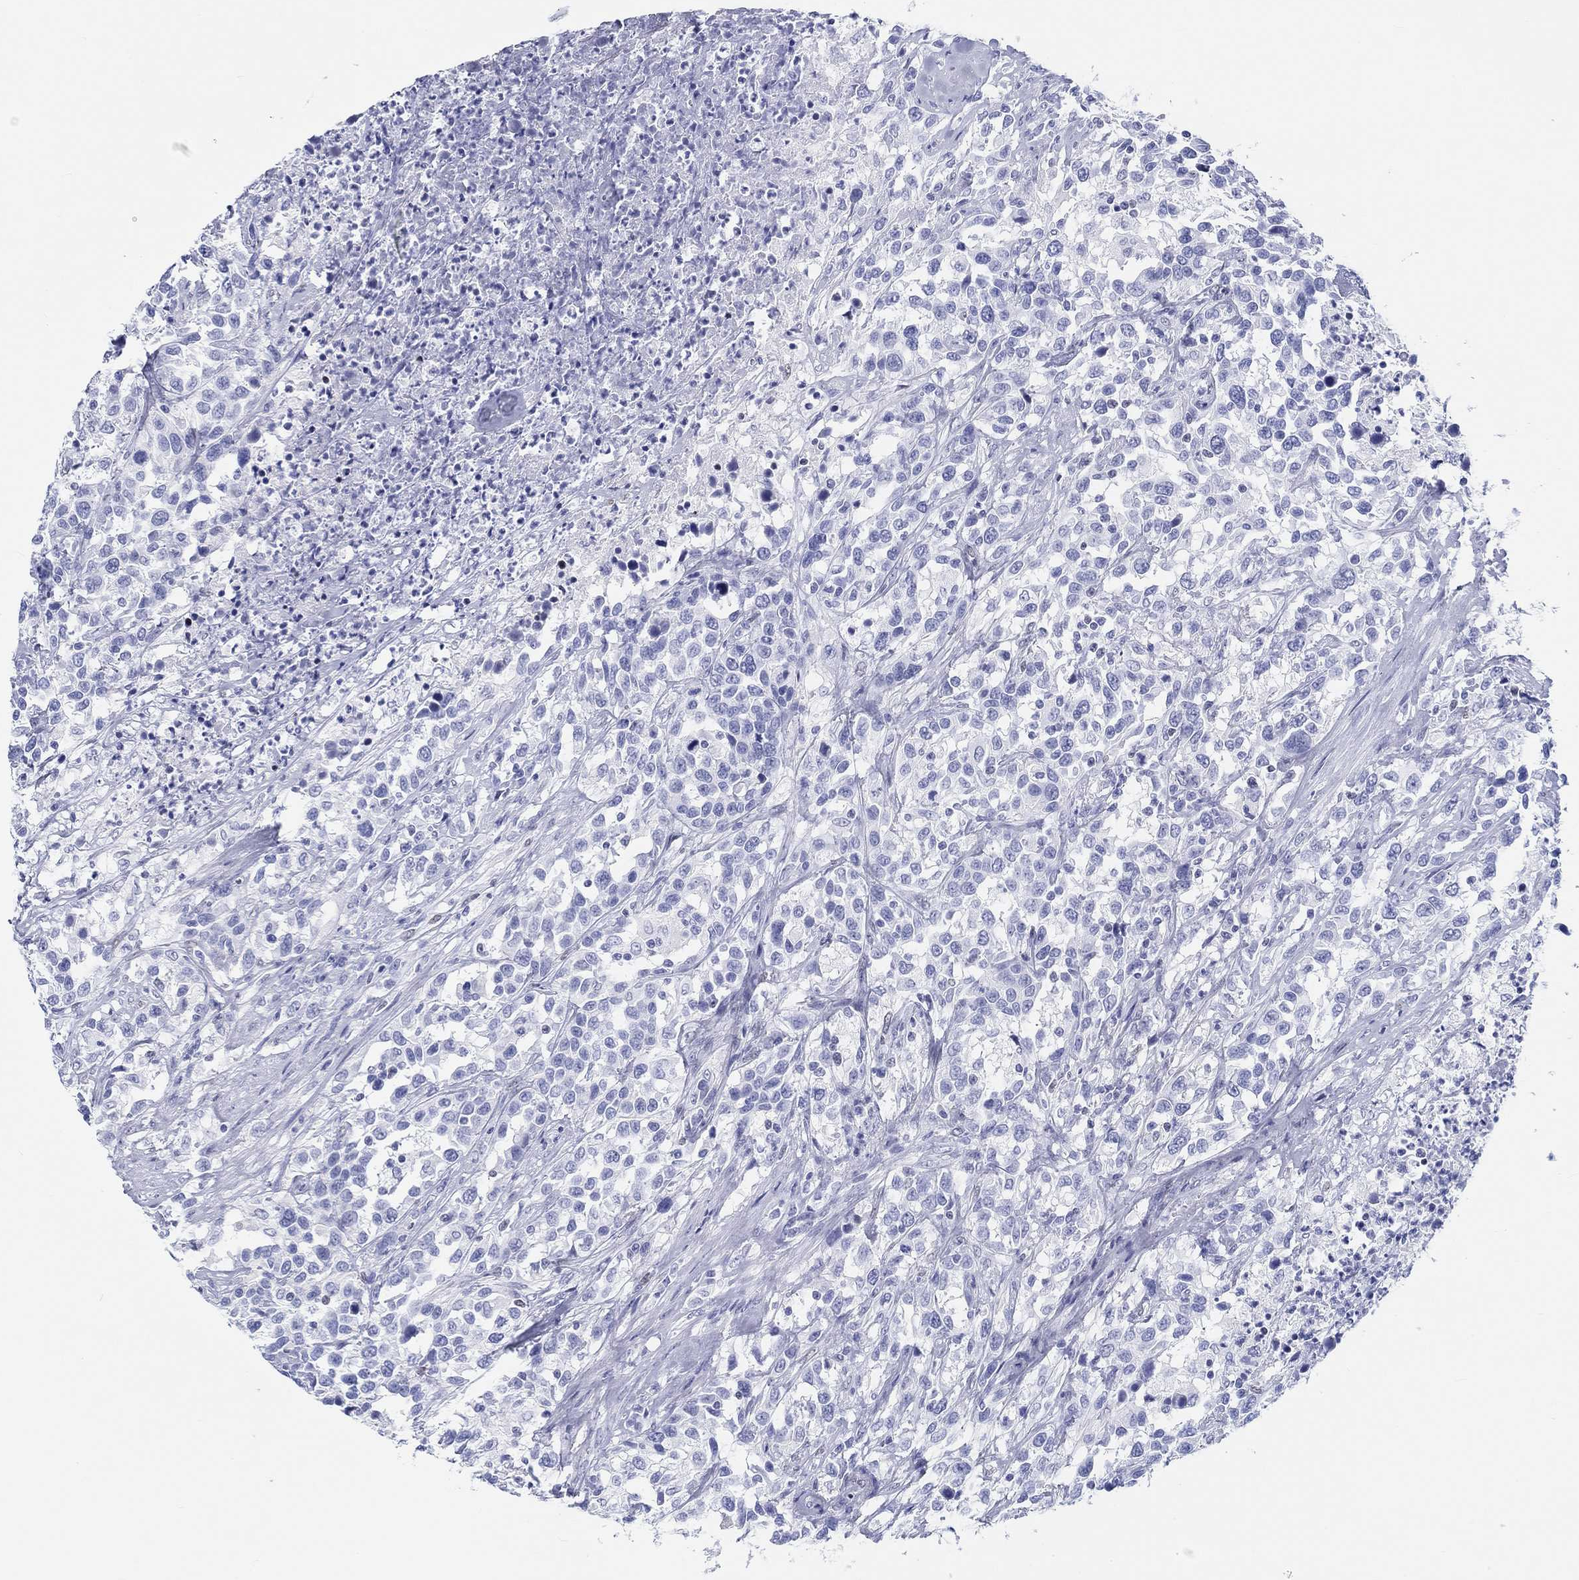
{"staining": {"intensity": "negative", "quantity": "none", "location": "none"}, "tissue": "urothelial cancer", "cell_type": "Tumor cells", "image_type": "cancer", "snomed": [{"axis": "morphology", "description": "Urothelial carcinoma, NOS"}, {"axis": "morphology", "description": "Urothelial carcinoma, High grade"}, {"axis": "topography", "description": "Urinary bladder"}], "caption": "This histopathology image is of transitional cell carcinoma stained with IHC to label a protein in brown with the nuclei are counter-stained blue. There is no positivity in tumor cells.", "gene": "H1-1", "patient": {"sex": "female", "age": 64}}